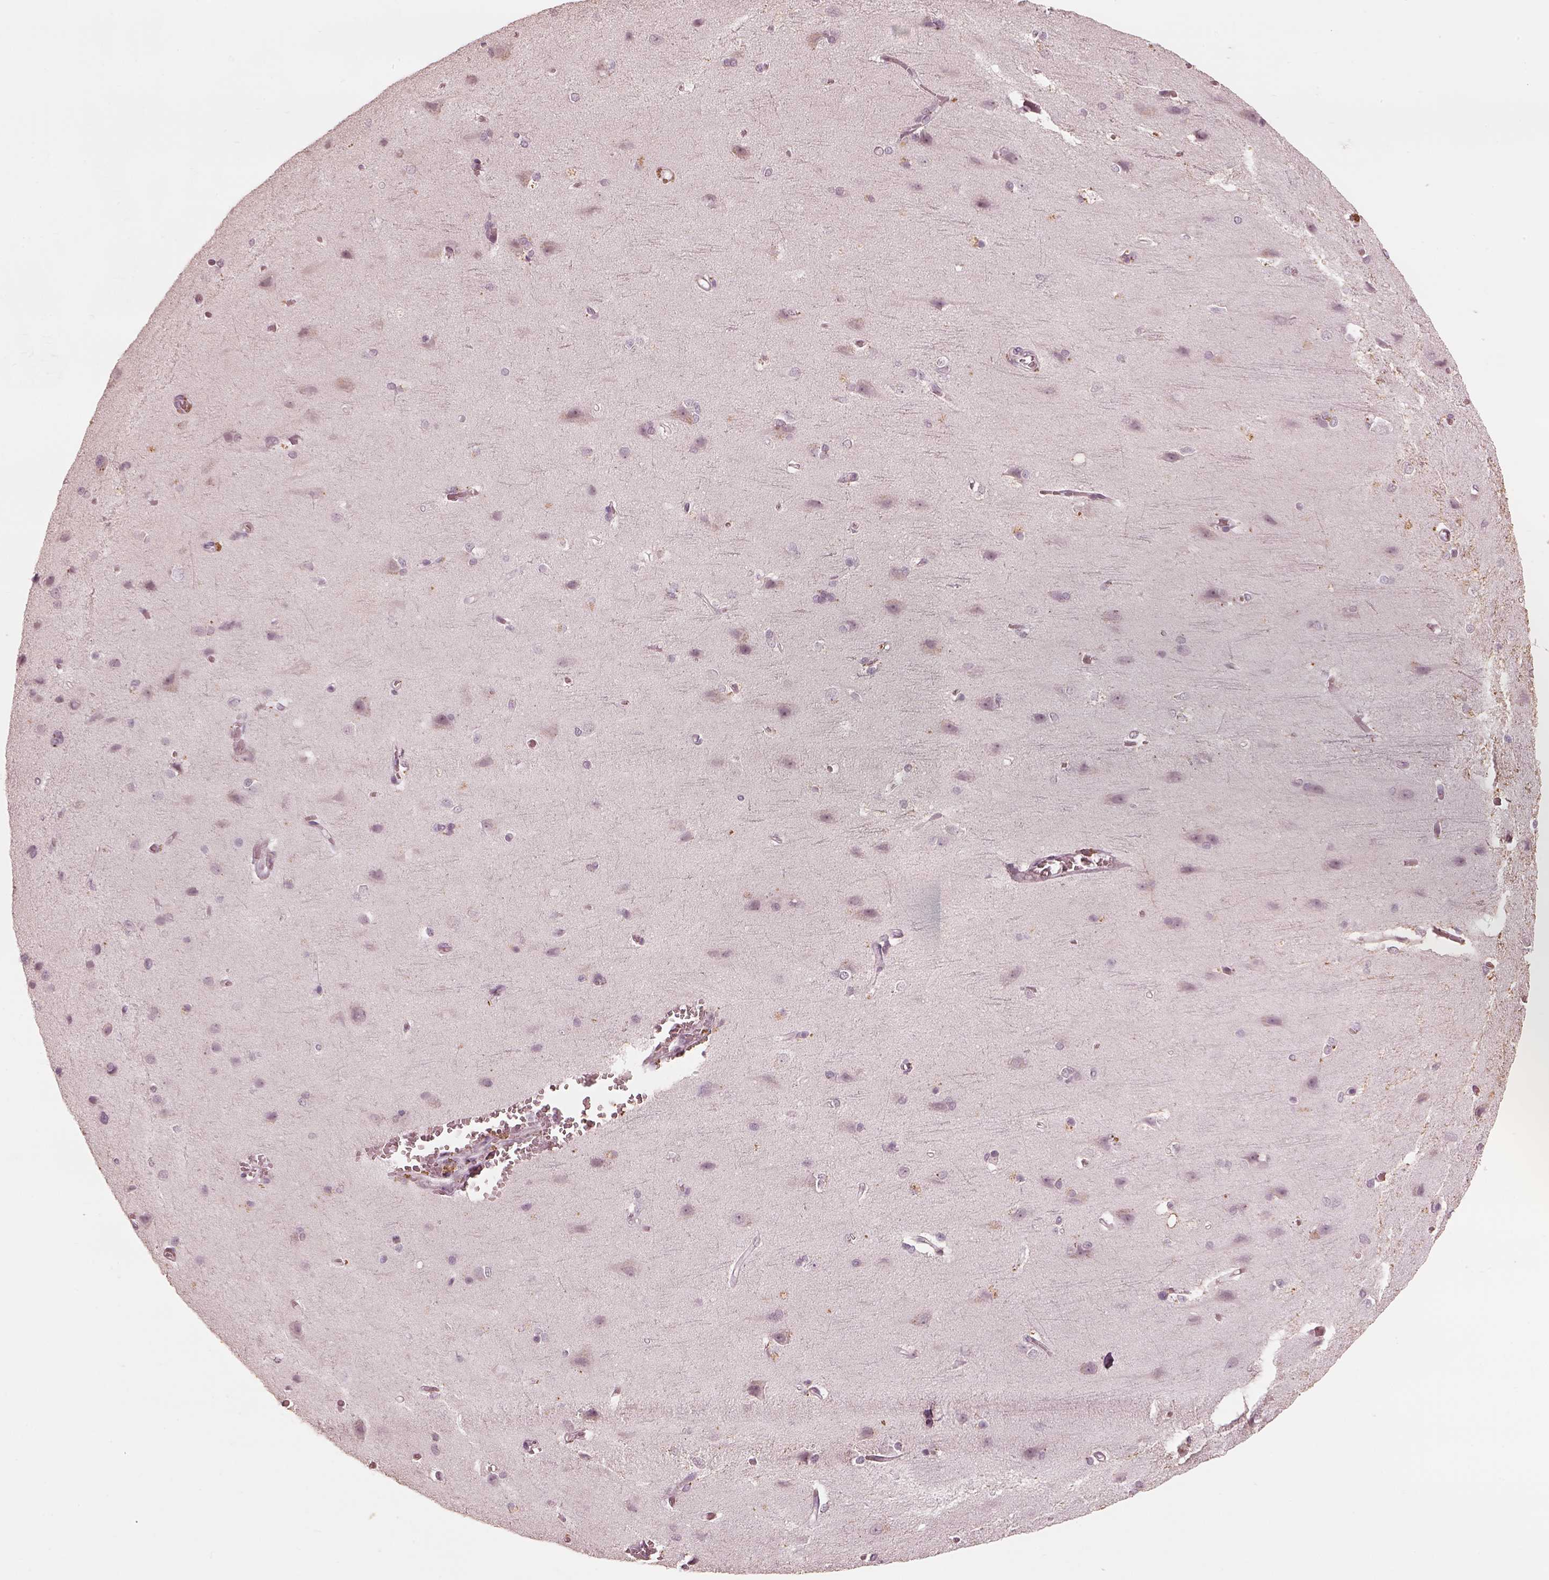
{"staining": {"intensity": "negative", "quantity": "none", "location": "none"}, "tissue": "cerebral cortex", "cell_type": "Endothelial cells", "image_type": "normal", "snomed": [{"axis": "morphology", "description": "Normal tissue, NOS"}, {"axis": "topography", "description": "Cerebral cortex"}], "caption": "Immunohistochemistry image of normal cerebral cortex: cerebral cortex stained with DAB (3,3'-diaminobenzidine) reveals no significant protein expression in endothelial cells.", "gene": "ADRB3", "patient": {"sex": "male", "age": 37}}